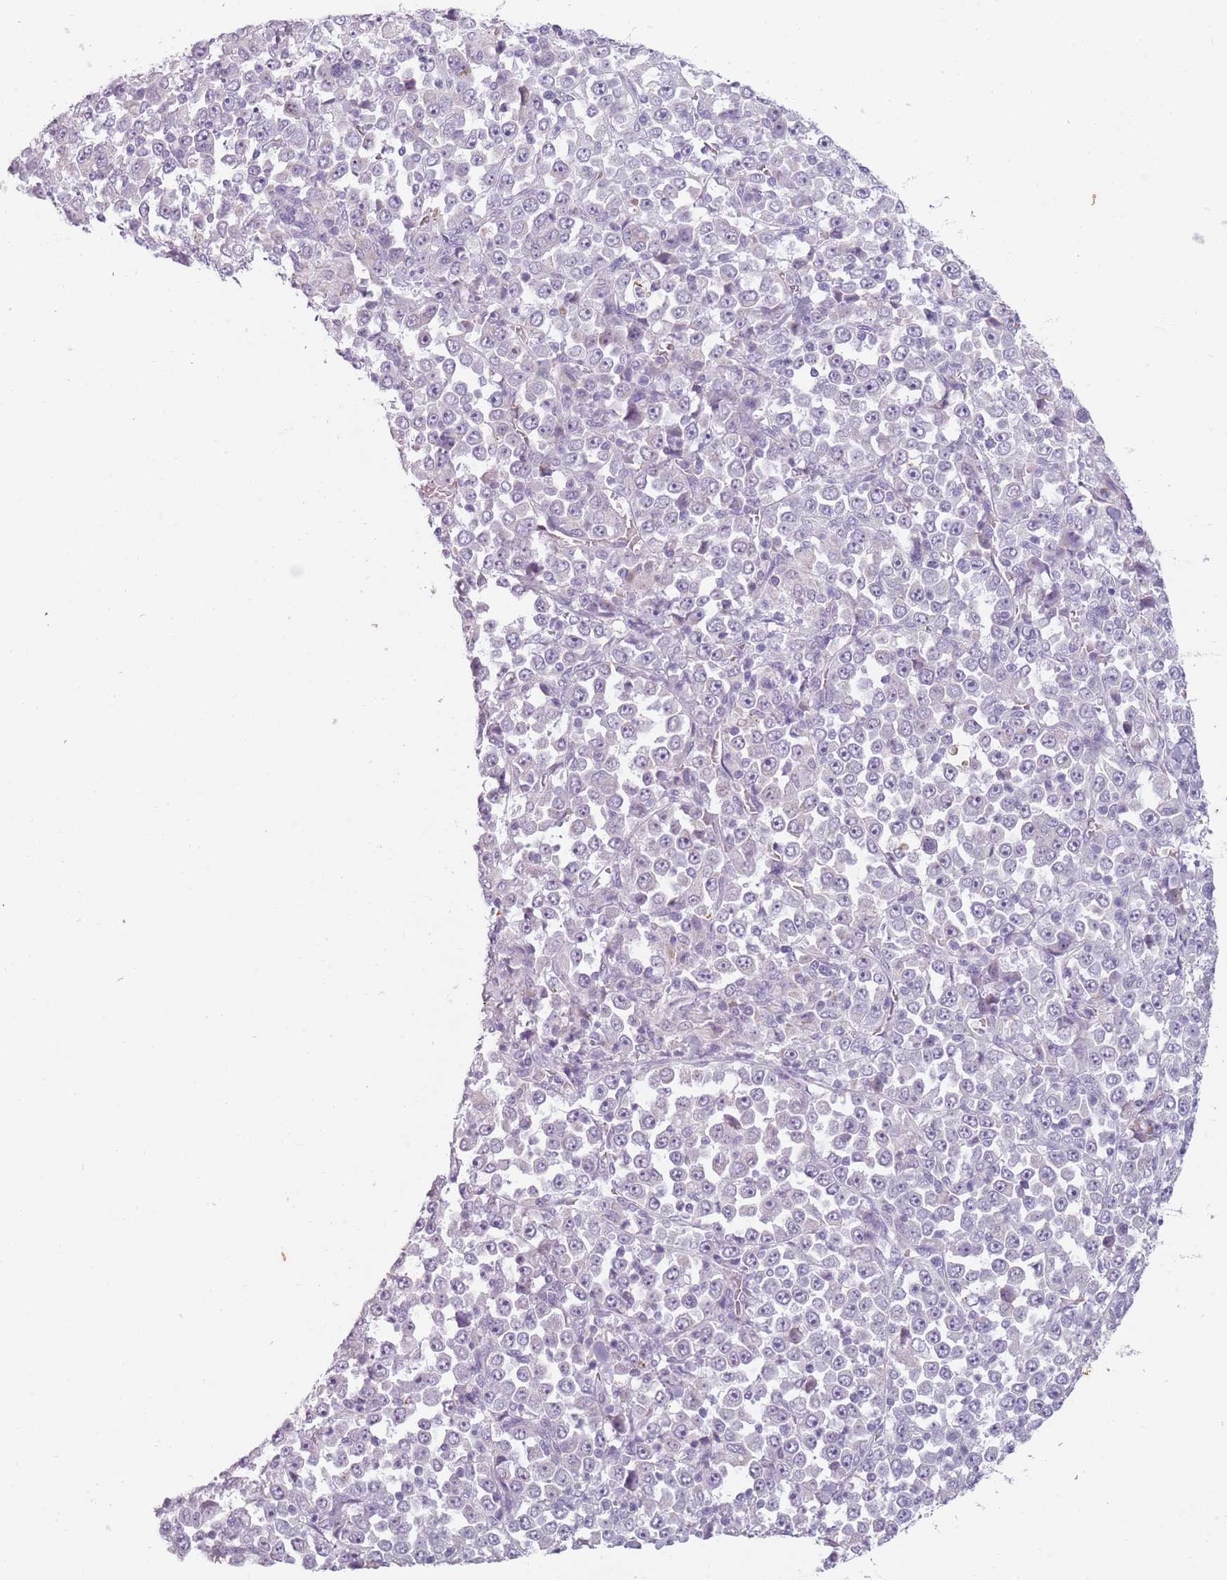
{"staining": {"intensity": "negative", "quantity": "none", "location": "none"}, "tissue": "stomach cancer", "cell_type": "Tumor cells", "image_type": "cancer", "snomed": [{"axis": "morphology", "description": "Normal tissue, NOS"}, {"axis": "morphology", "description": "Adenocarcinoma, NOS"}, {"axis": "topography", "description": "Stomach, upper"}, {"axis": "topography", "description": "Stomach"}], "caption": "The micrograph exhibits no significant positivity in tumor cells of stomach cancer.", "gene": "MEGF8", "patient": {"sex": "male", "age": 59}}